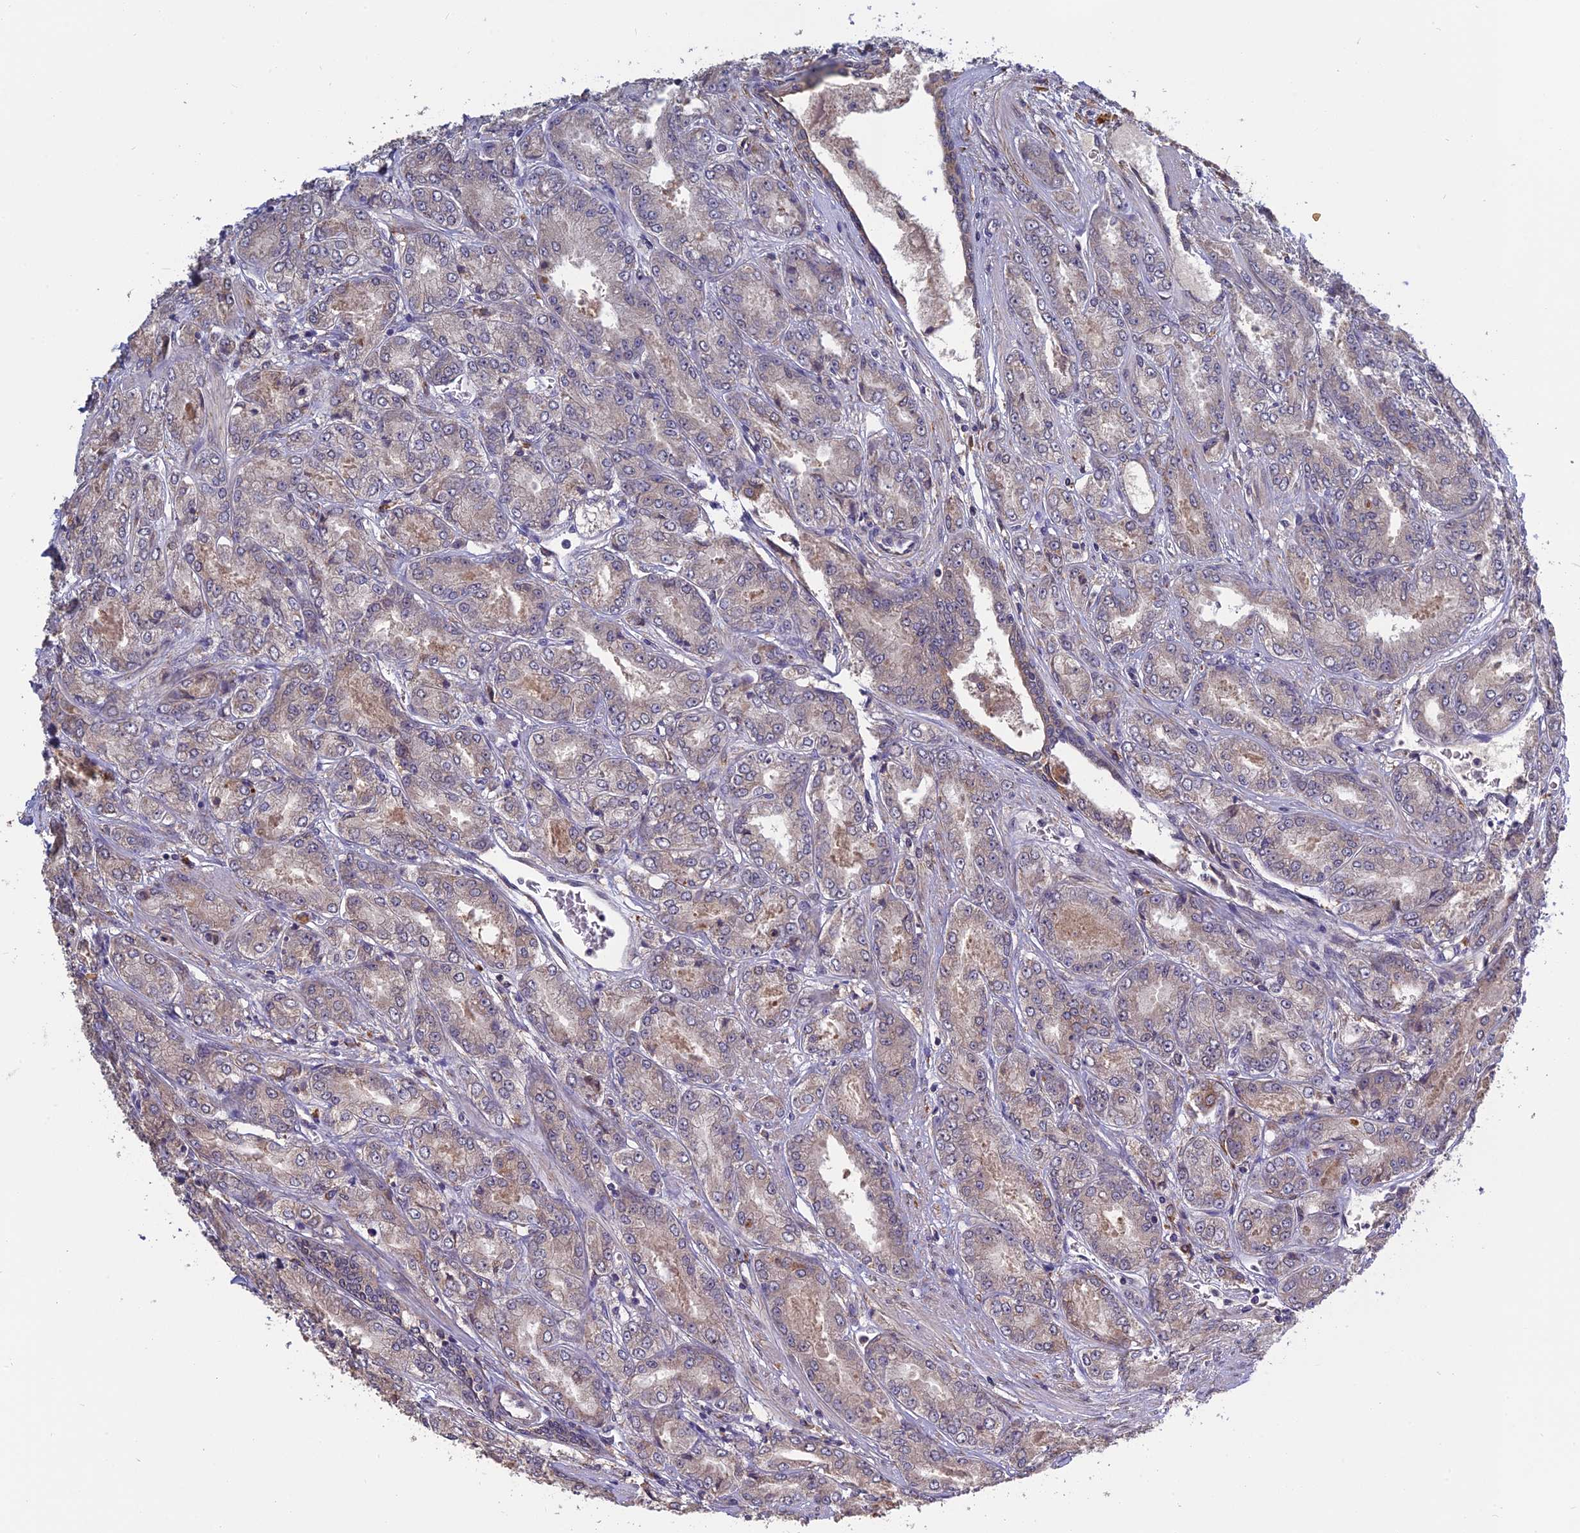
{"staining": {"intensity": "negative", "quantity": "none", "location": "none"}, "tissue": "prostate cancer", "cell_type": "Tumor cells", "image_type": "cancer", "snomed": [{"axis": "morphology", "description": "Adenocarcinoma, High grade"}, {"axis": "topography", "description": "Prostate"}], "caption": "This is an IHC photomicrograph of human prostate cancer. There is no staining in tumor cells.", "gene": "PPIC", "patient": {"sex": "male", "age": 74}}